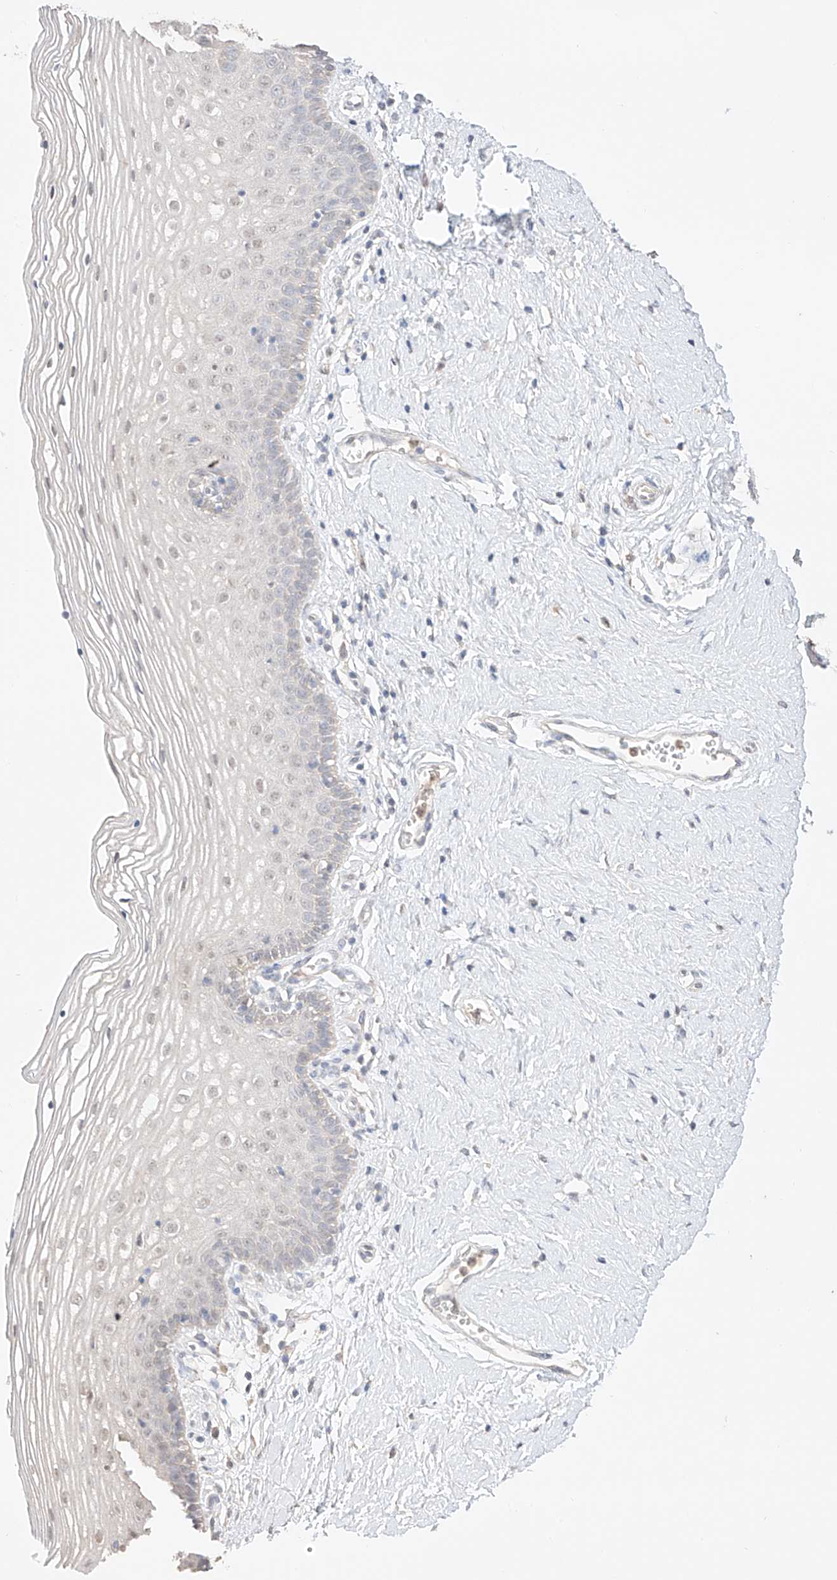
{"staining": {"intensity": "weak", "quantity": "<25%", "location": "nuclear"}, "tissue": "vagina", "cell_type": "Squamous epithelial cells", "image_type": "normal", "snomed": [{"axis": "morphology", "description": "Normal tissue, NOS"}, {"axis": "topography", "description": "Vagina"}], "caption": "This is a histopathology image of IHC staining of unremarkable vagina, which shows no staining in squamous epithelial cells.", "gene": "APIP", "patient": {"sex": "female", "age": 32}}